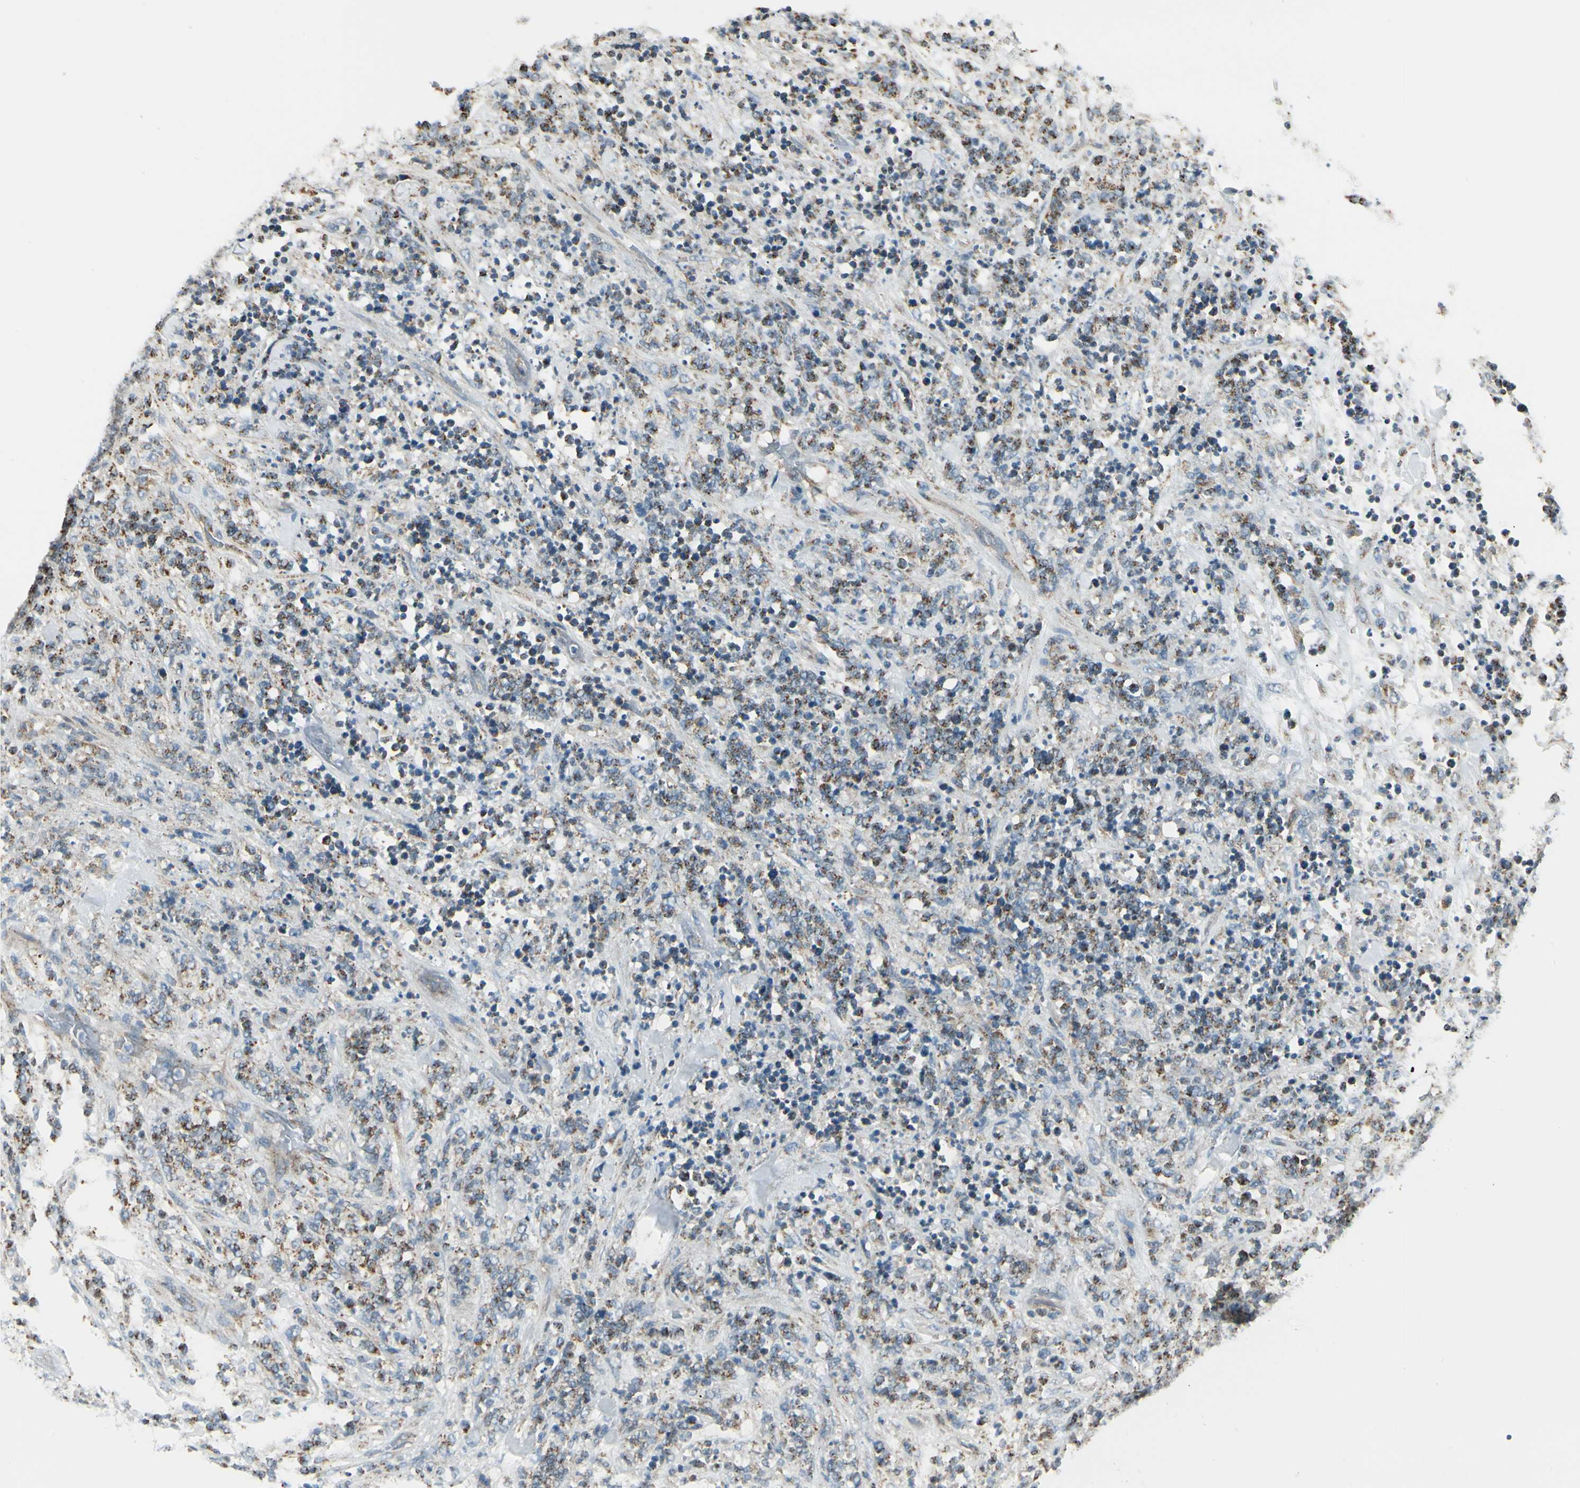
{"staining": {"intensity": "moderate", "quantity": ">75%", "location": "cytoplasmic/membranous"}, "tissue": "lymphoma", "cell_type": "Tumor cells", "image_type": "cancer", "snomed": [{"axis": "morphology", "description": "Malignant lymphoma, non-Hodgkin's type, High grade"}, {"axis": "topography", "description": "Soft tissue"}], "caption": "Lymphoma stained with DAB immunohistochemistry (IHC) shows medium levels of moderate cytoplasmic/membranous expression in approximately >75% of tumor cells.", "gene": "EPHB3", "patient": {"sex": "male", "age": 18}}